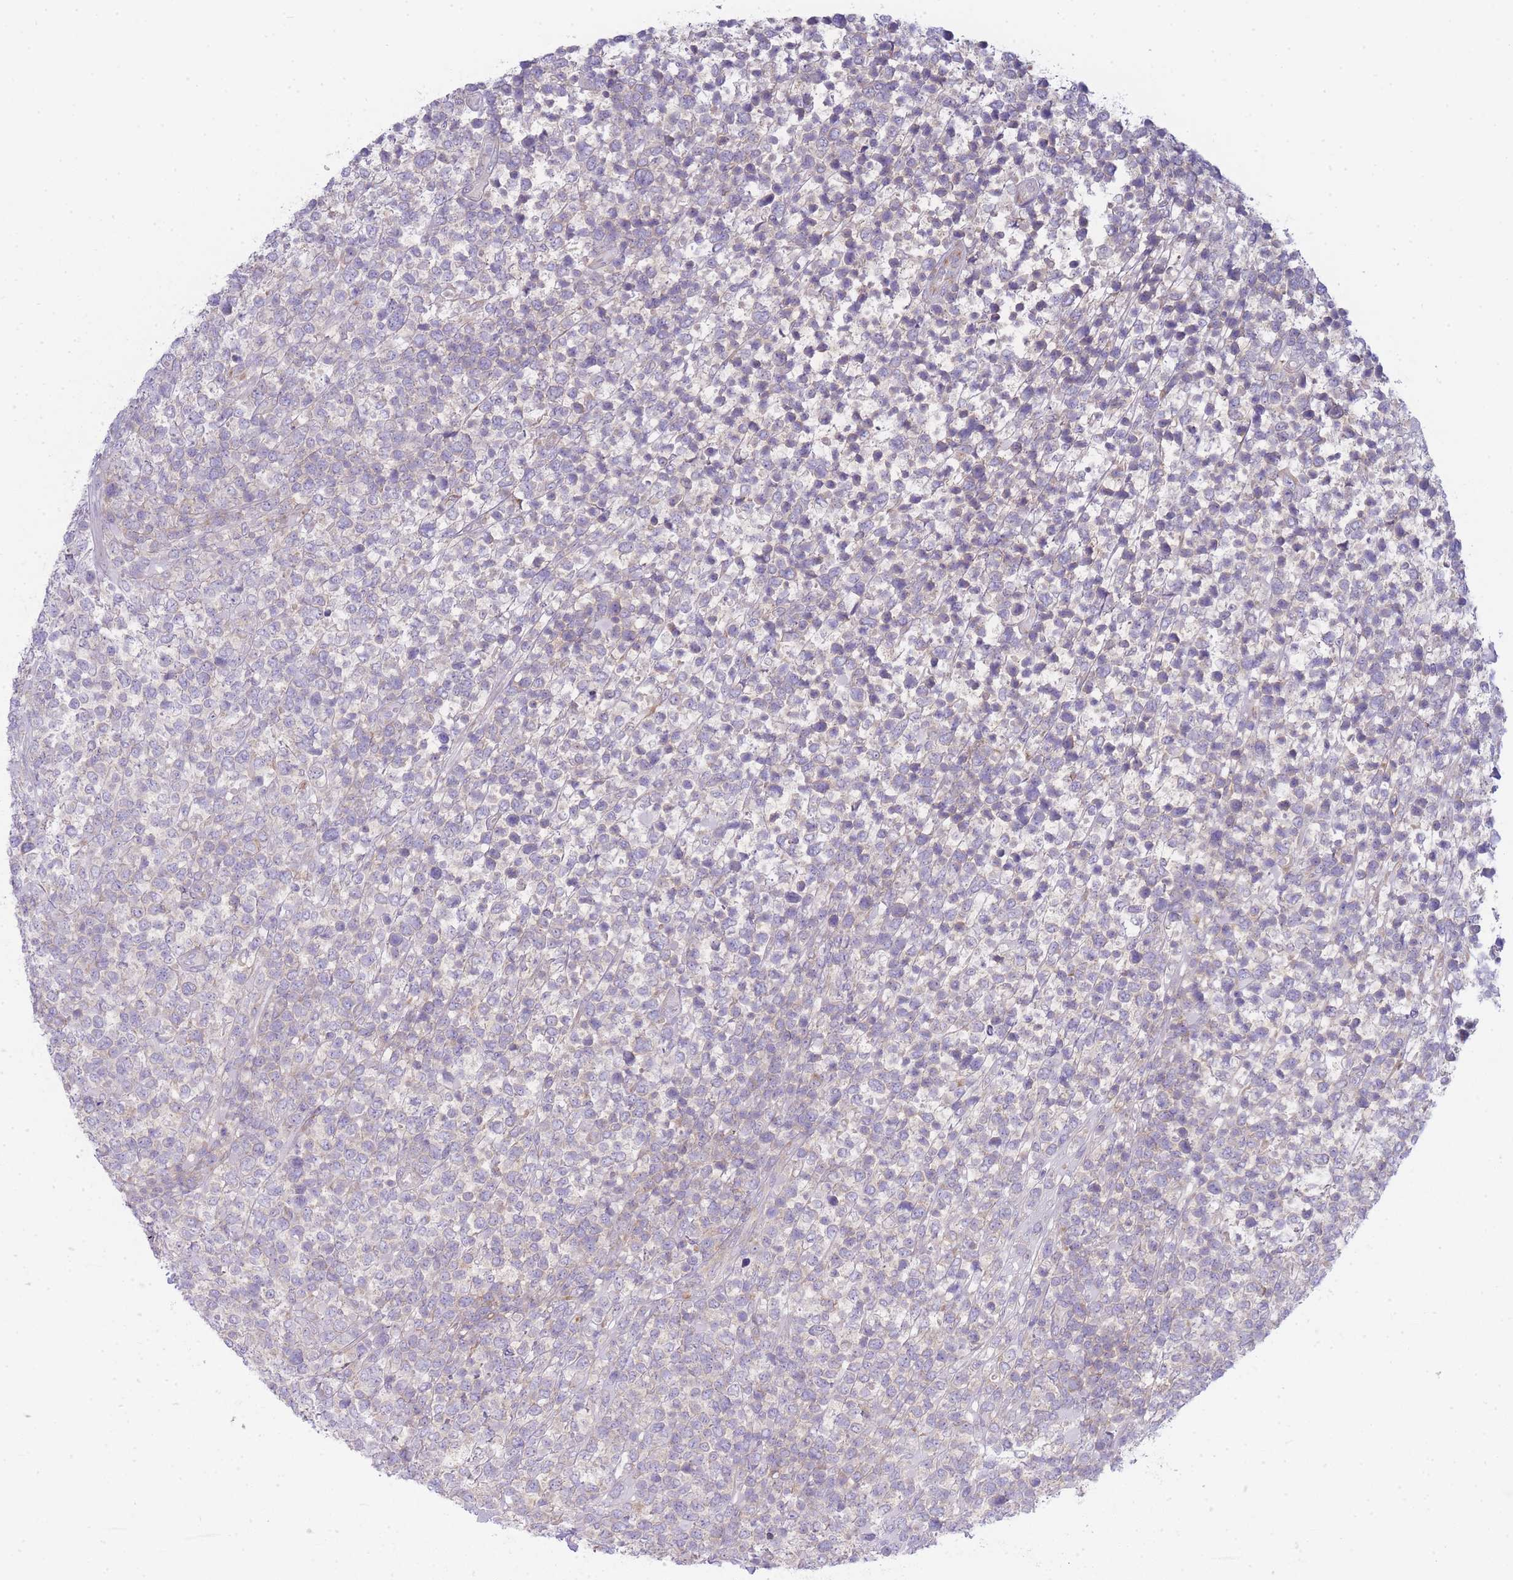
{"staining": {"intensity": "negative", "quantity": "none", "location": "none"}, "tissue": "lymphoma", "cell_type": "Tumor cells", "image_type": "cancer", "snomed": [{"axis": "morphology", "description": "Malignant lymphoma, non-Hodgkin's type, High grade"}, {"axis": "topography", "description": "Soft tissue"}], "caption": "Lymphoma was stained to show a protein in brown. There is no significant expression in tumor cells. Brightfield microscopy of immunohistochemistry stained with DAB (brown) and hematoxylin (blue), captured at high magnification.", "gene": "OR5L2", "patient": {"sex": "female", "age": 56}}